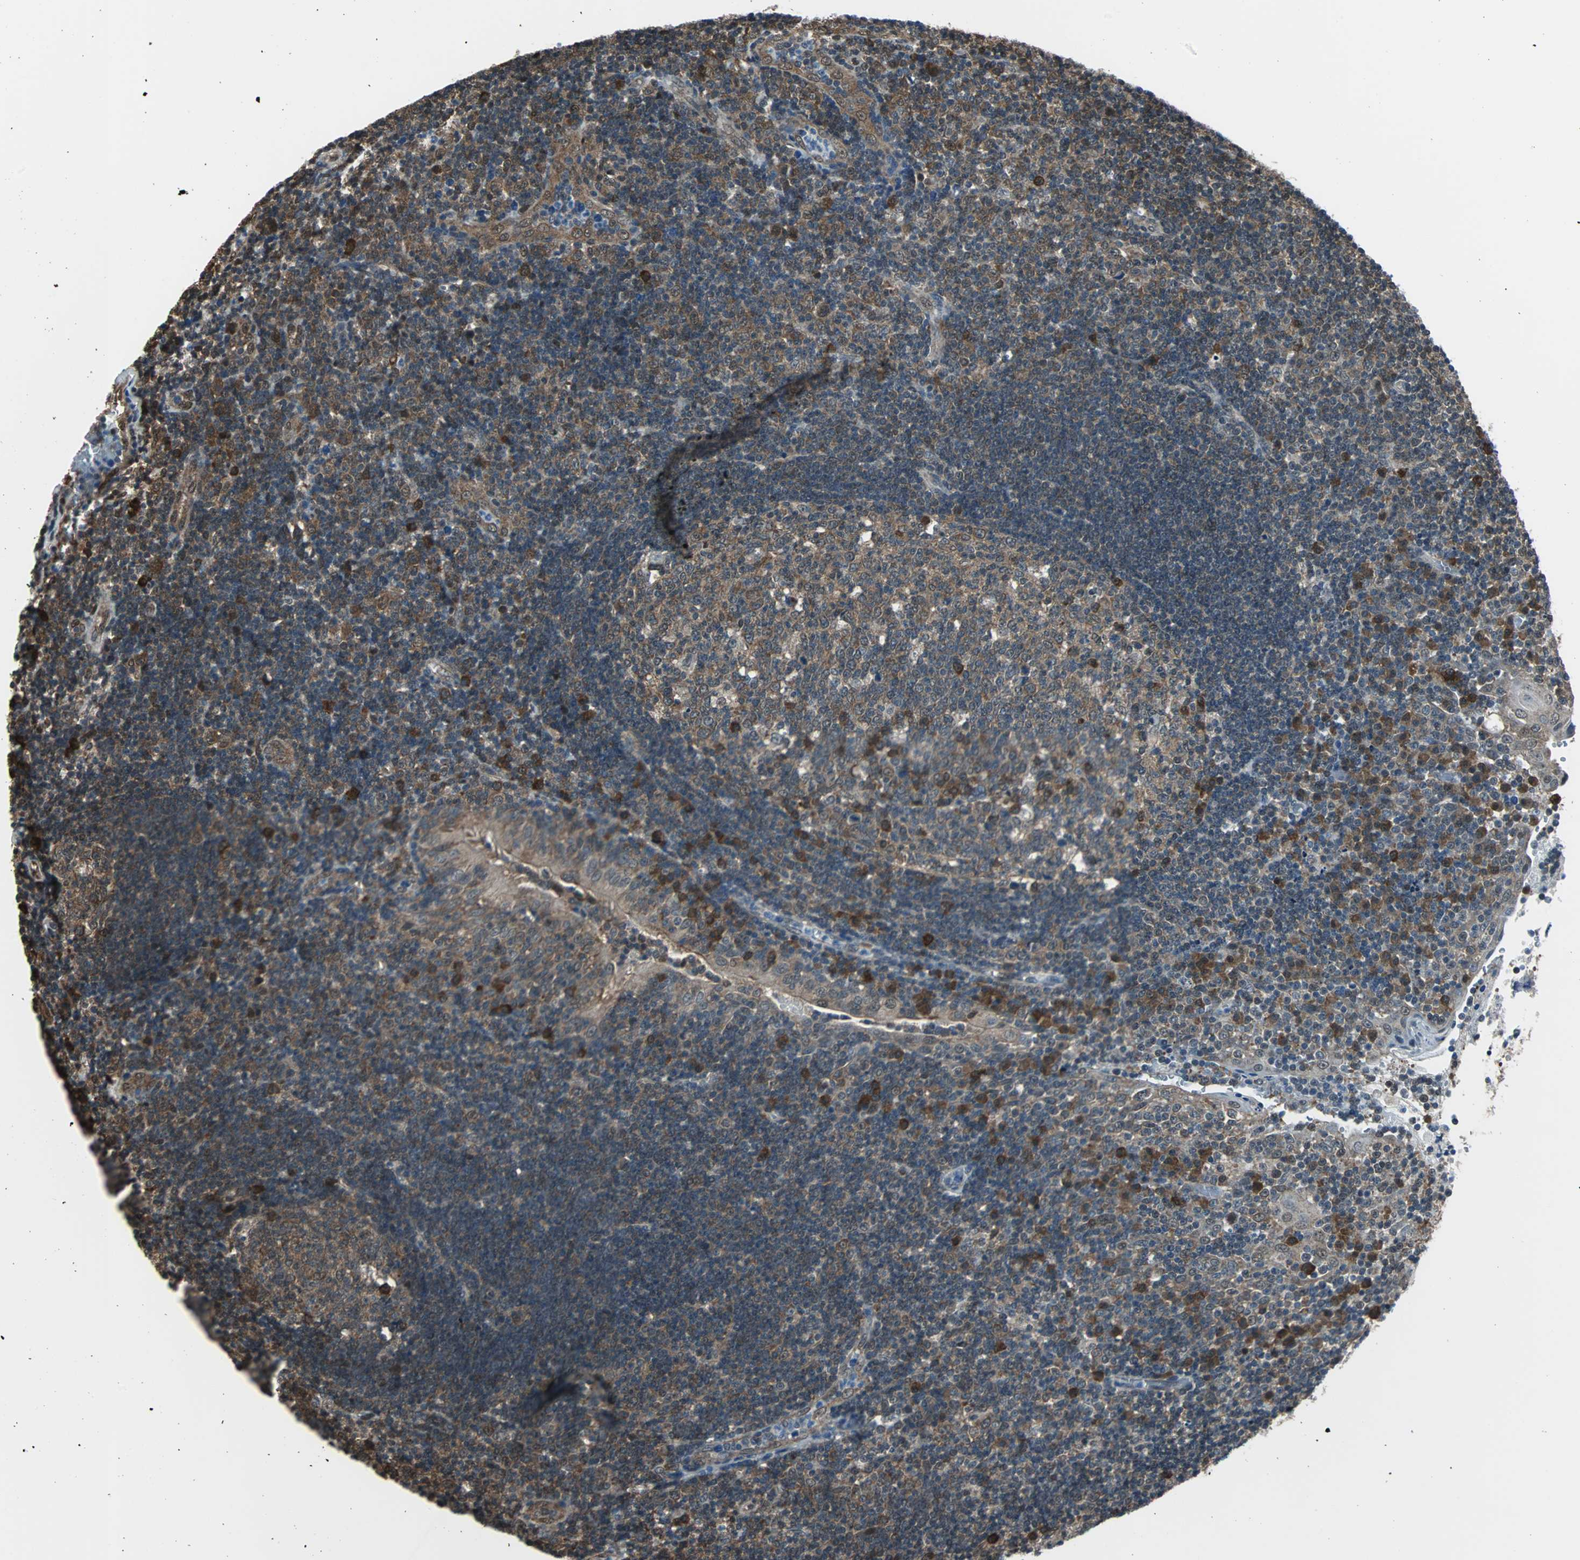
{"staining": {"intensity": "moderate", "quantity": ">75%", "location": "cytoplasmic/membranous"}, "tissue": "tonsil", "cell_type": "Germinal center cells", "image_type": "normal", "snomed": [{"axis": "morphology", "description": "Normal tissue, NOS"}, {"axis": "topography", "description": "Tonsil"}], "caption": "High-power microscopy captured an immunohistochemistry image of unremarkable tonsil, revealing moderate cytoplasmic/membranous staining in approximately >75% of germinal center cells. (DAB (3,3'-diaminobenzidine) = brown stain, brightfield microscopy at high magnification).", "gene": "VCP", "patient": {"sex": "female", "age": 40}}